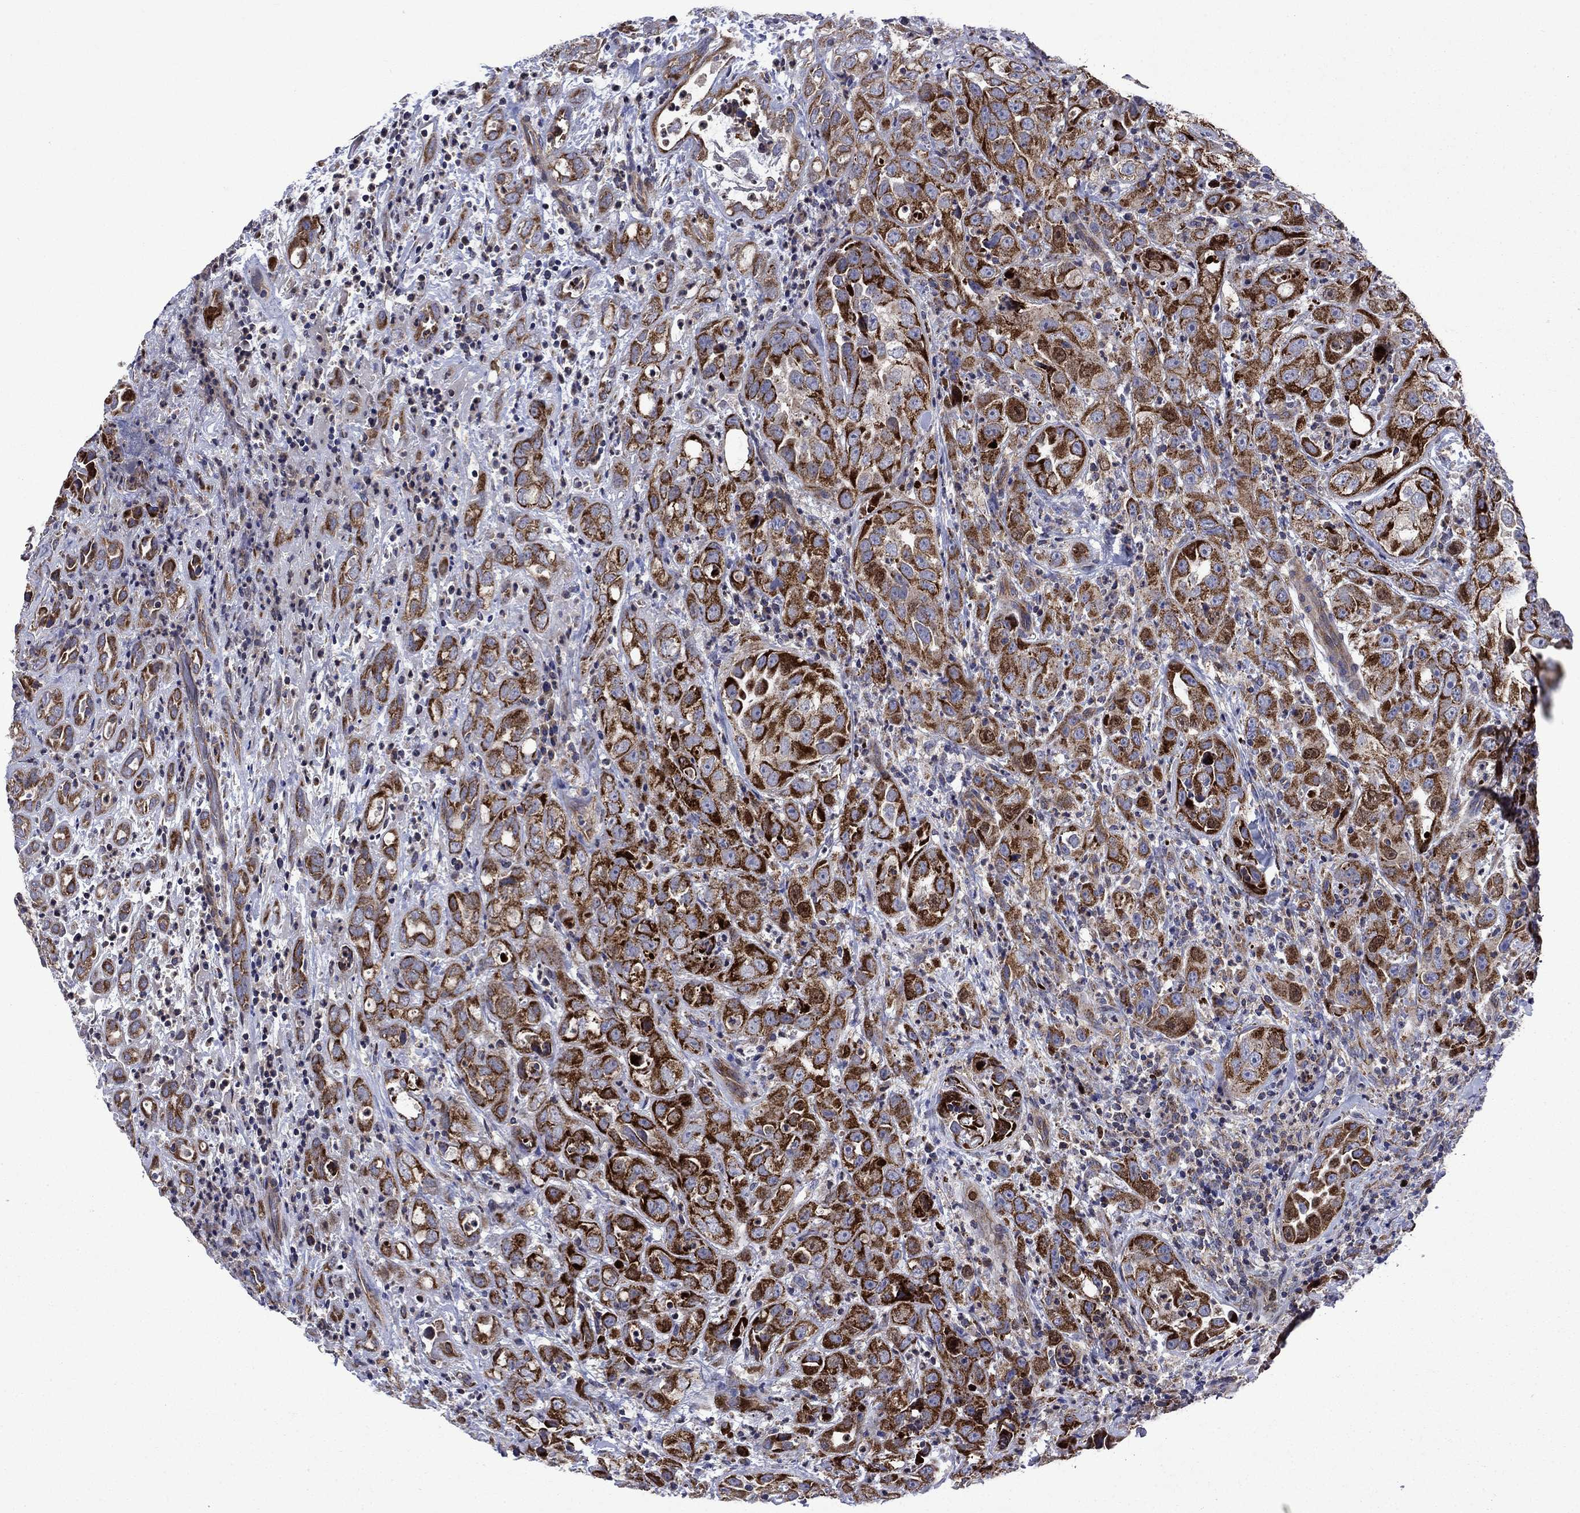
{"staining": {"intensity": "strong", "quantity": ">75%", "location": "cytoplasmic/membranous"}, "tissue": "urothelial cancer", "cell_type": "Tumor cells", "image_type": "cancer", "snomed": [{"axis": "morphology", "description": "Urothelial carcinoma, High grade"}, {"axis": "topography", "description": "Urinary bladder"}], "caption": "Protein staining demonstrates strong cytoplasmic/membranous expression in approximately >75% of tumor cells in urothelial cancer.", "gene": "KIF22", "patient": {"sex": "female", "age": 41}}